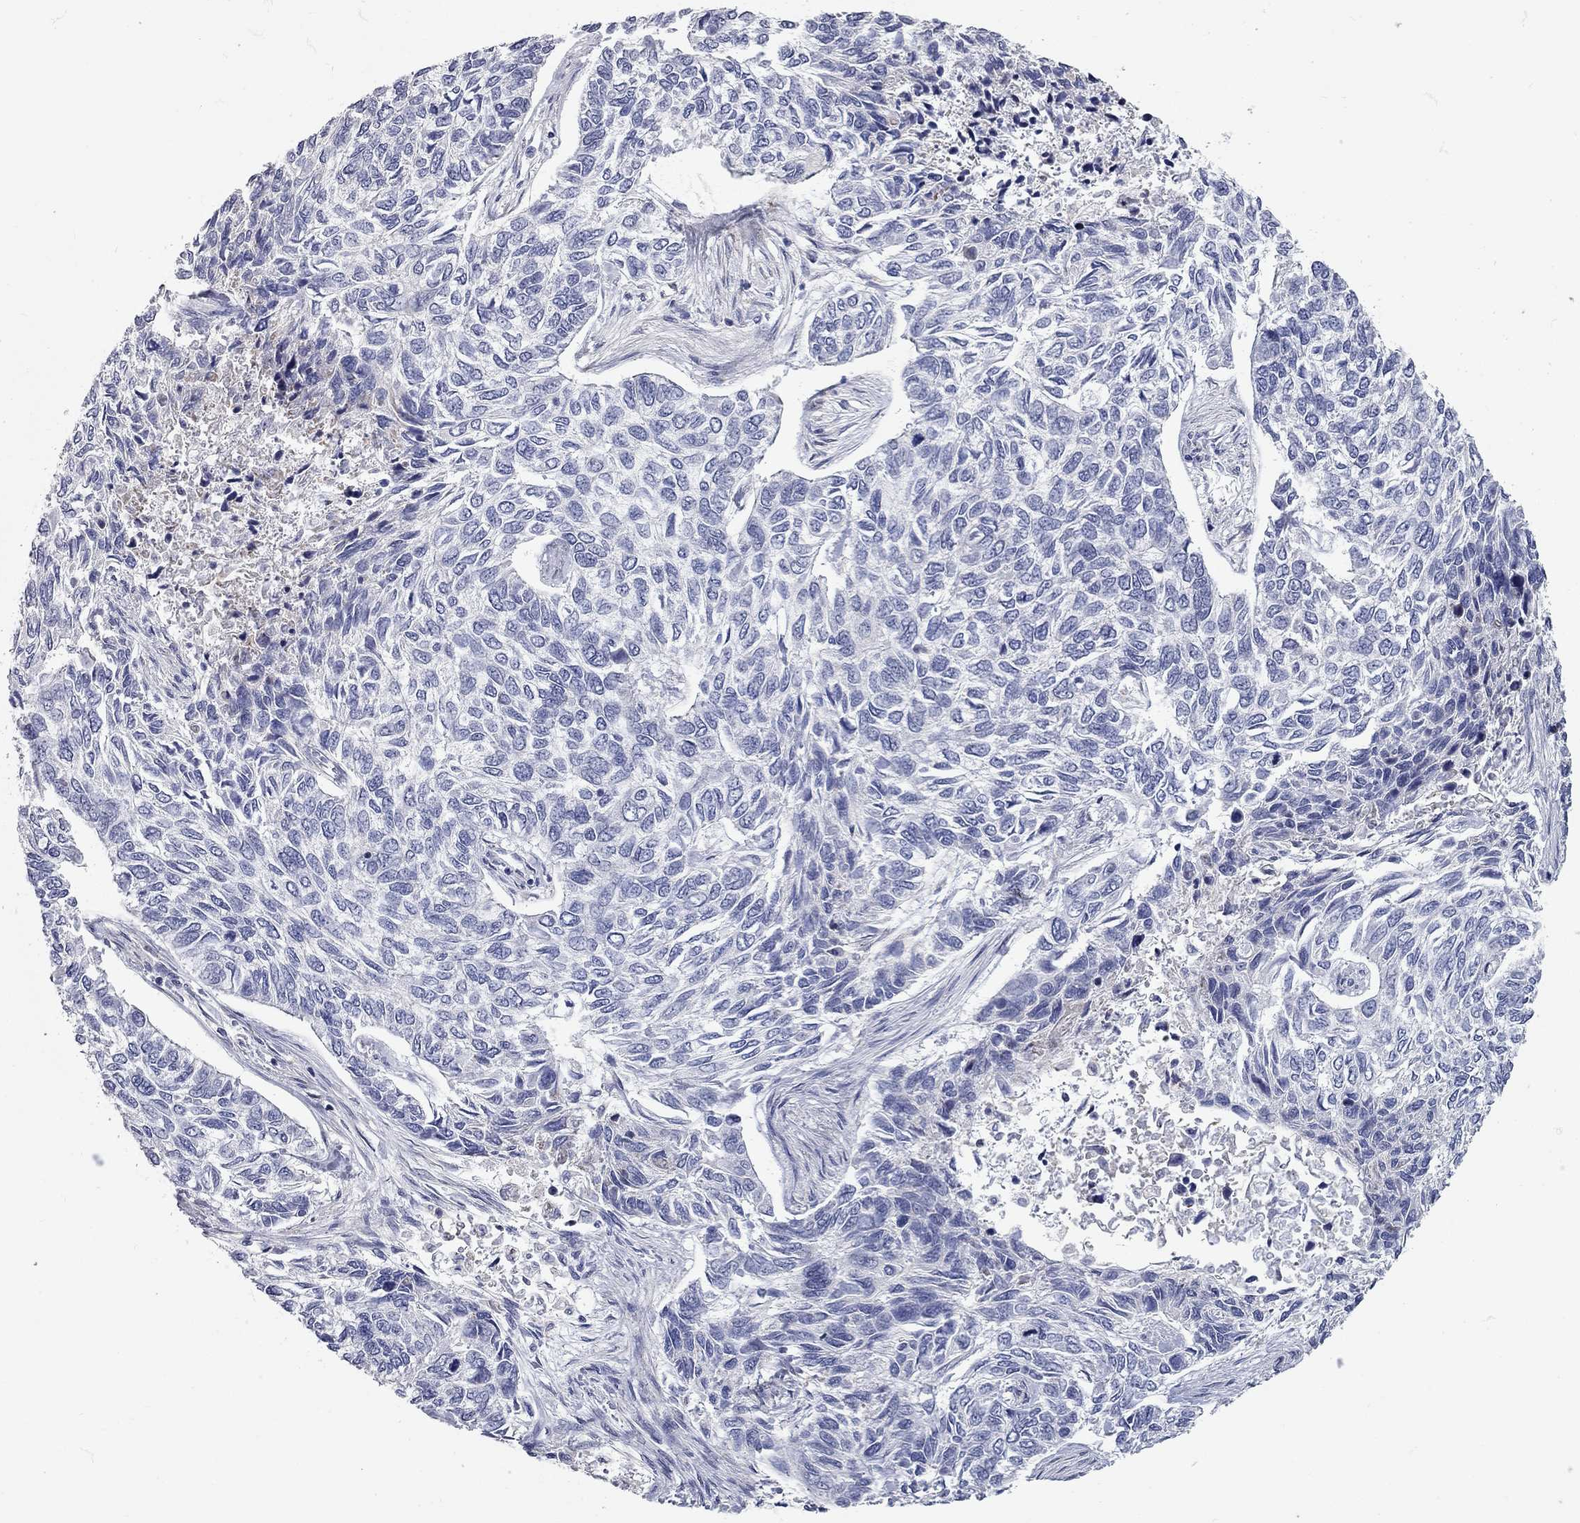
{"staining": {"intensity": "negative", "quantity": "none", "location": "none"}, "tissue": "skin cancer", "cell_type": "Tumor cells", "image_type": "cancer", "snomed": [{"axis": "morphology", "description": "Basal cell carcinoma"}, {"axis": "topography", "description": "Skin"}], "caption": "This photomicrograph is of skin basal cell carcinoma stained with immunohistochemistry to label a protein in brown with the nuclei are counter-stained blue. There is no expression in tumor cells.", "gene": "XAGE2", "patient": {"sex": "female", "age": 65}}